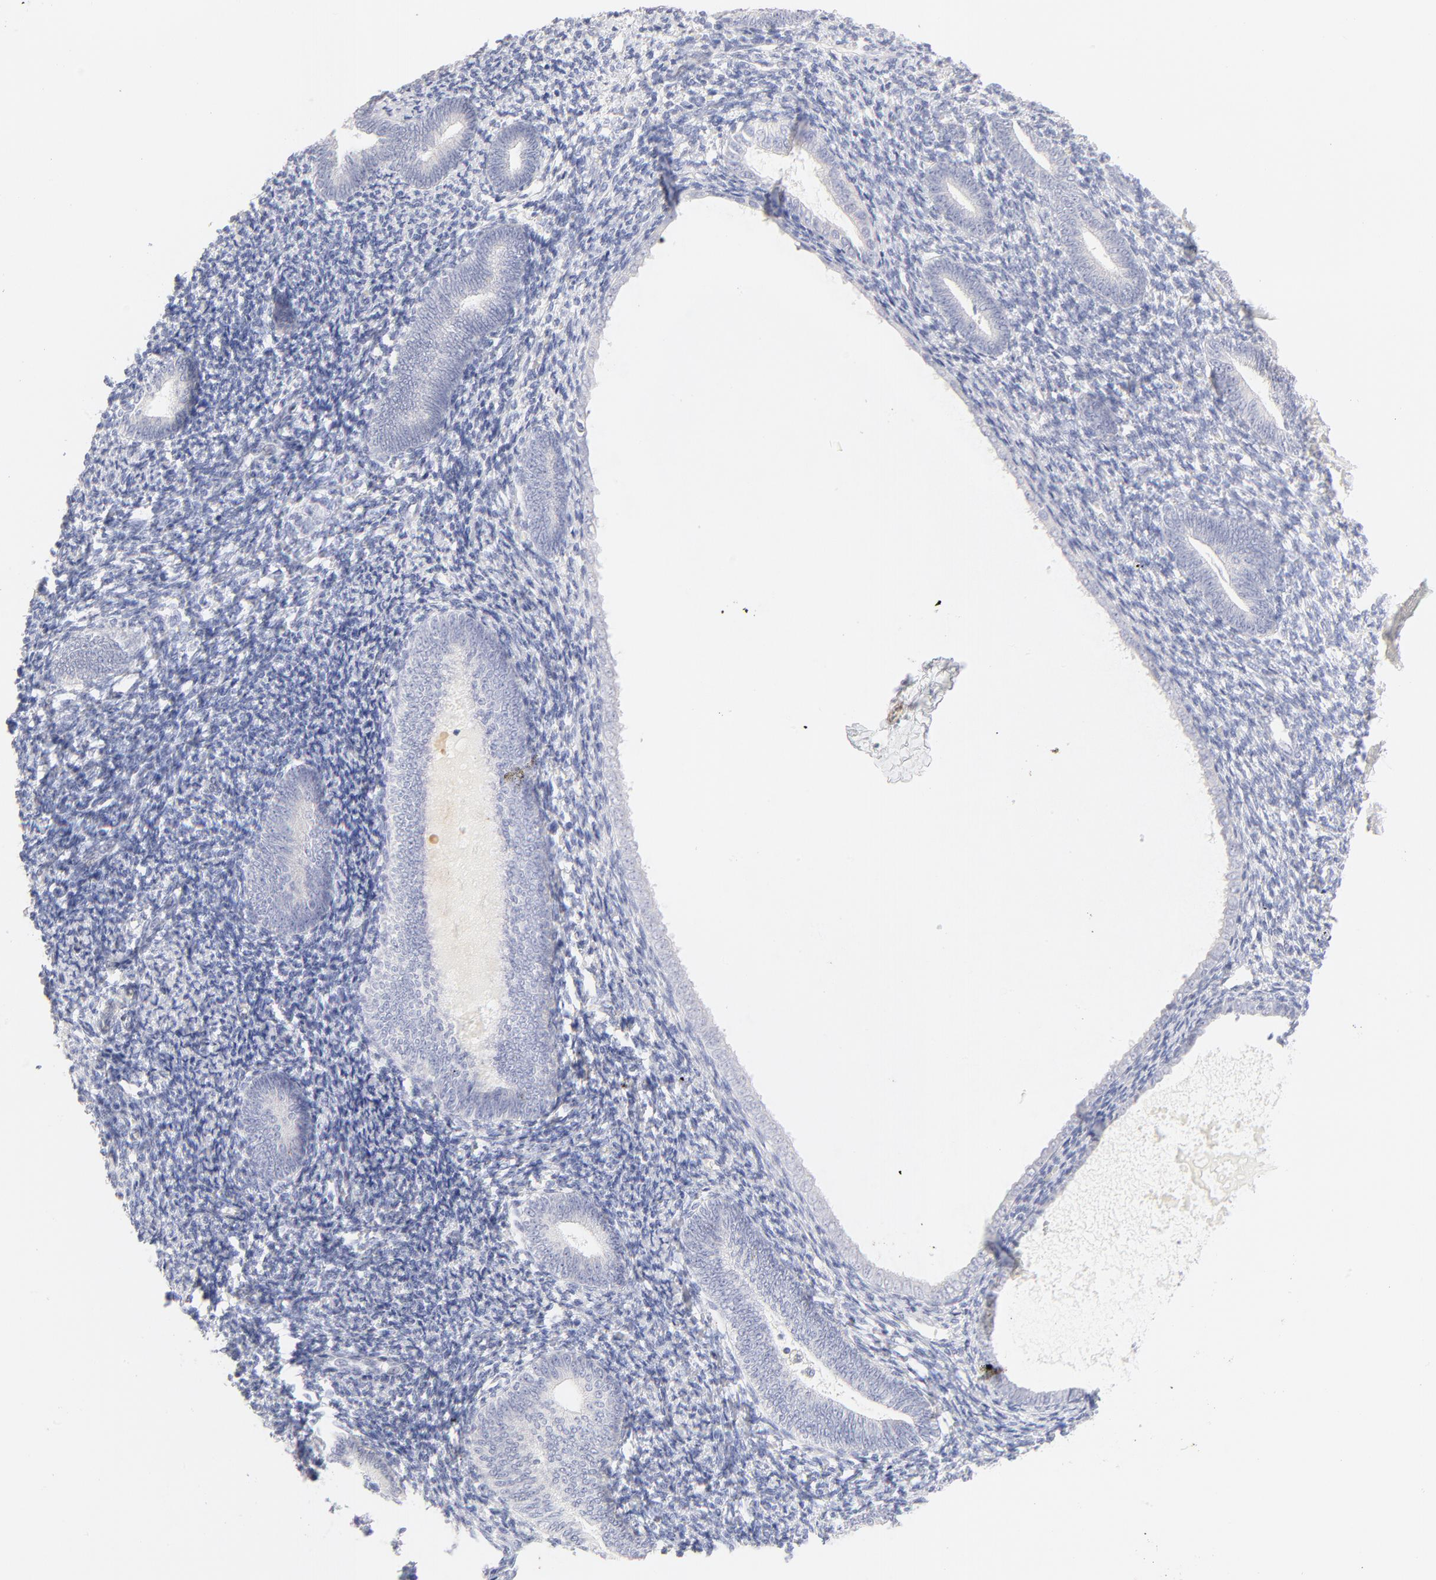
{"staining": {"intensity": "negative", "quantity": "none", "location": "none"}, "tissue": "endometrium", "cell_type": "Cells in endometrial stroma", "image_type": "normal", "snomed": [{"axis": "morphology", "description": "Normal tissue, NOS"}, {"axis": "topography", "description": "Endometrium"}], "caption": "Immunohistochemistry (IHC) image of unremarkable endometrium stained for a protein (brown), which shows no expression in cells in endometrial stroma. (Stains: DAB immunohistochemistry (IHC) with hematoxylin counter stain, Microscopy: brightfield microscopy at high magnification).", "gene": "NPNT", "patient": {"sex": "female", "age": 57}}